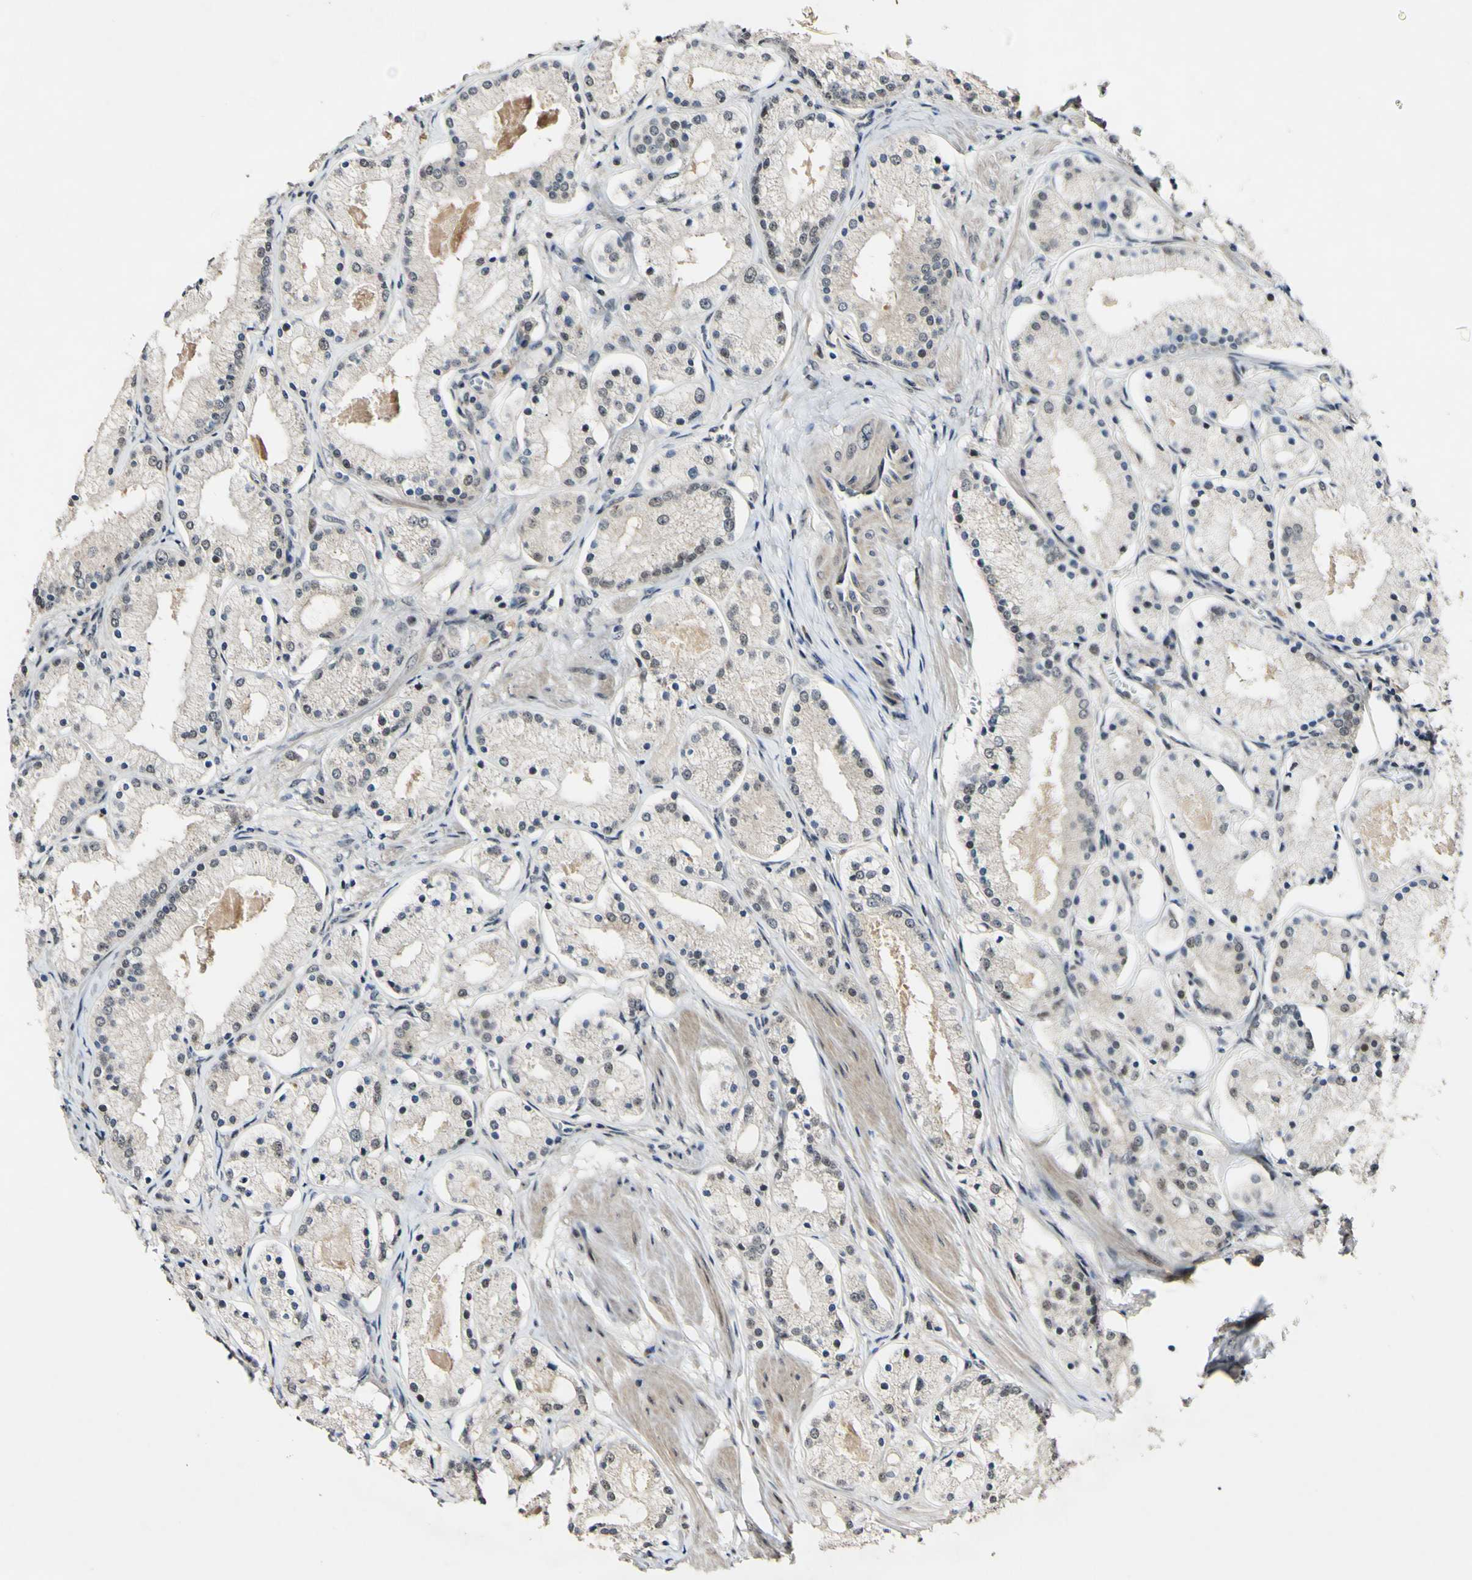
{"staining": {"intensity": "negative", "quantity": "none", "location": "none"}, "tissue": "prostate cancer", "cell_type": "Tumor cells", "image_type": "cancer", "snomed": [{"axis": "morphology", "description": "Adenocarcinoma, High grade"}, {"axis": "topography", "description": "Prostate"}], "caption": "Immunohistochemical staining of prostate adenocarcinoma (high-grade) reveals no significant staining in tumor cells.", "gene": "POLR2F", "patient": {"sex": "male", "age": 66}}